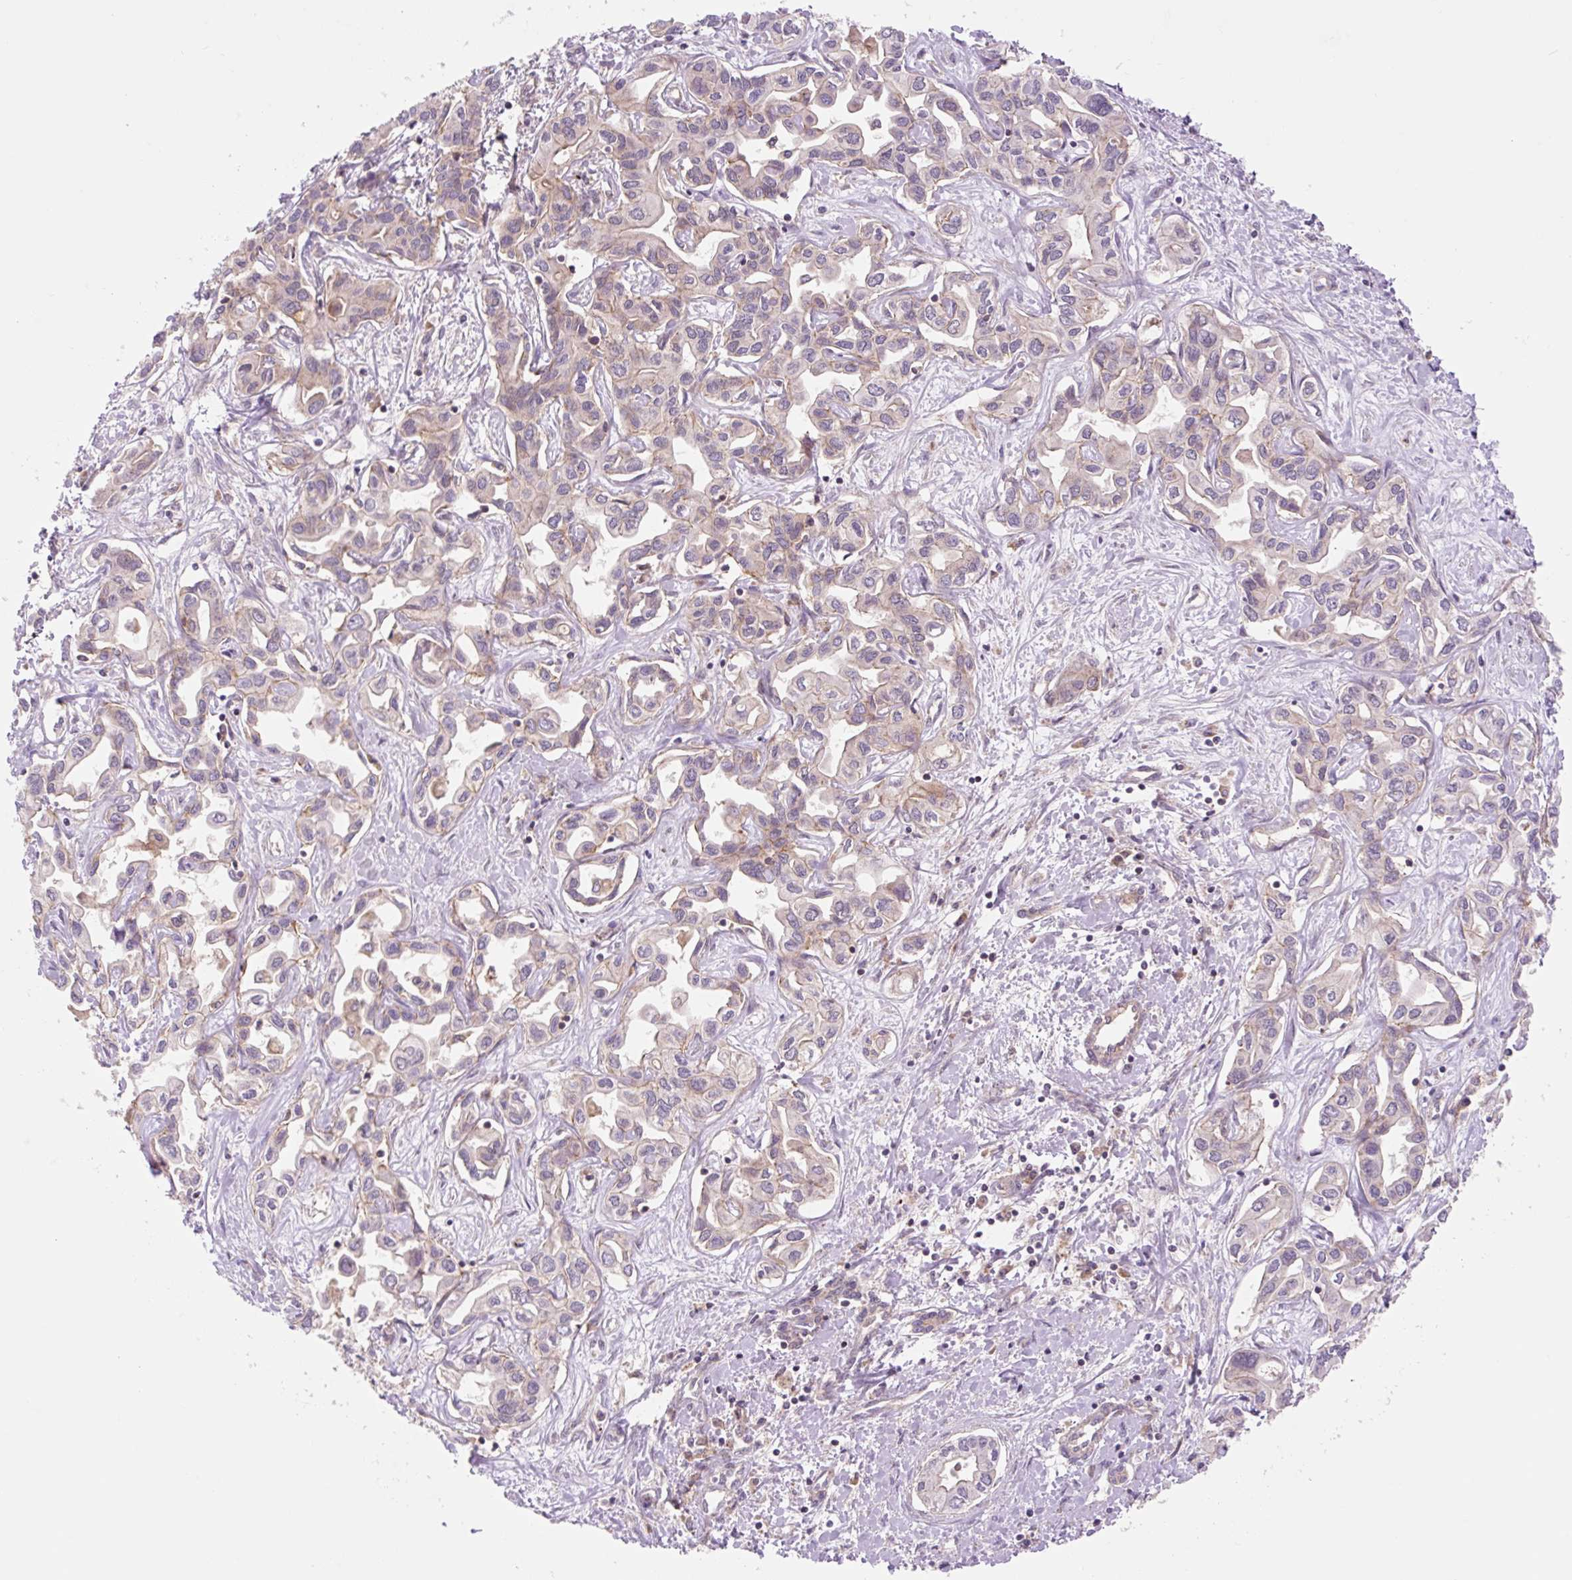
{"staining": {"intensity": "weak", "quantity": "<25%", "location": "cytoplasmic/membranous"}, "tissue": "liver cancer", "cell_type": "Tumor cells", "image_type": "cancer", "snomed": [{"axis": "morphology", "description": "Cholangiocarcinoma"}, {"axis": "topography", "description": "Liver"}], "caption": "An immunohistochemistry histopathology image of liver cholangiocarcinoma is shown. There is no staining in tumor cells of liver cholangiocarcinoma.", "gene": "VPS4A", "patient": {"sex": "female", "age": 64}}